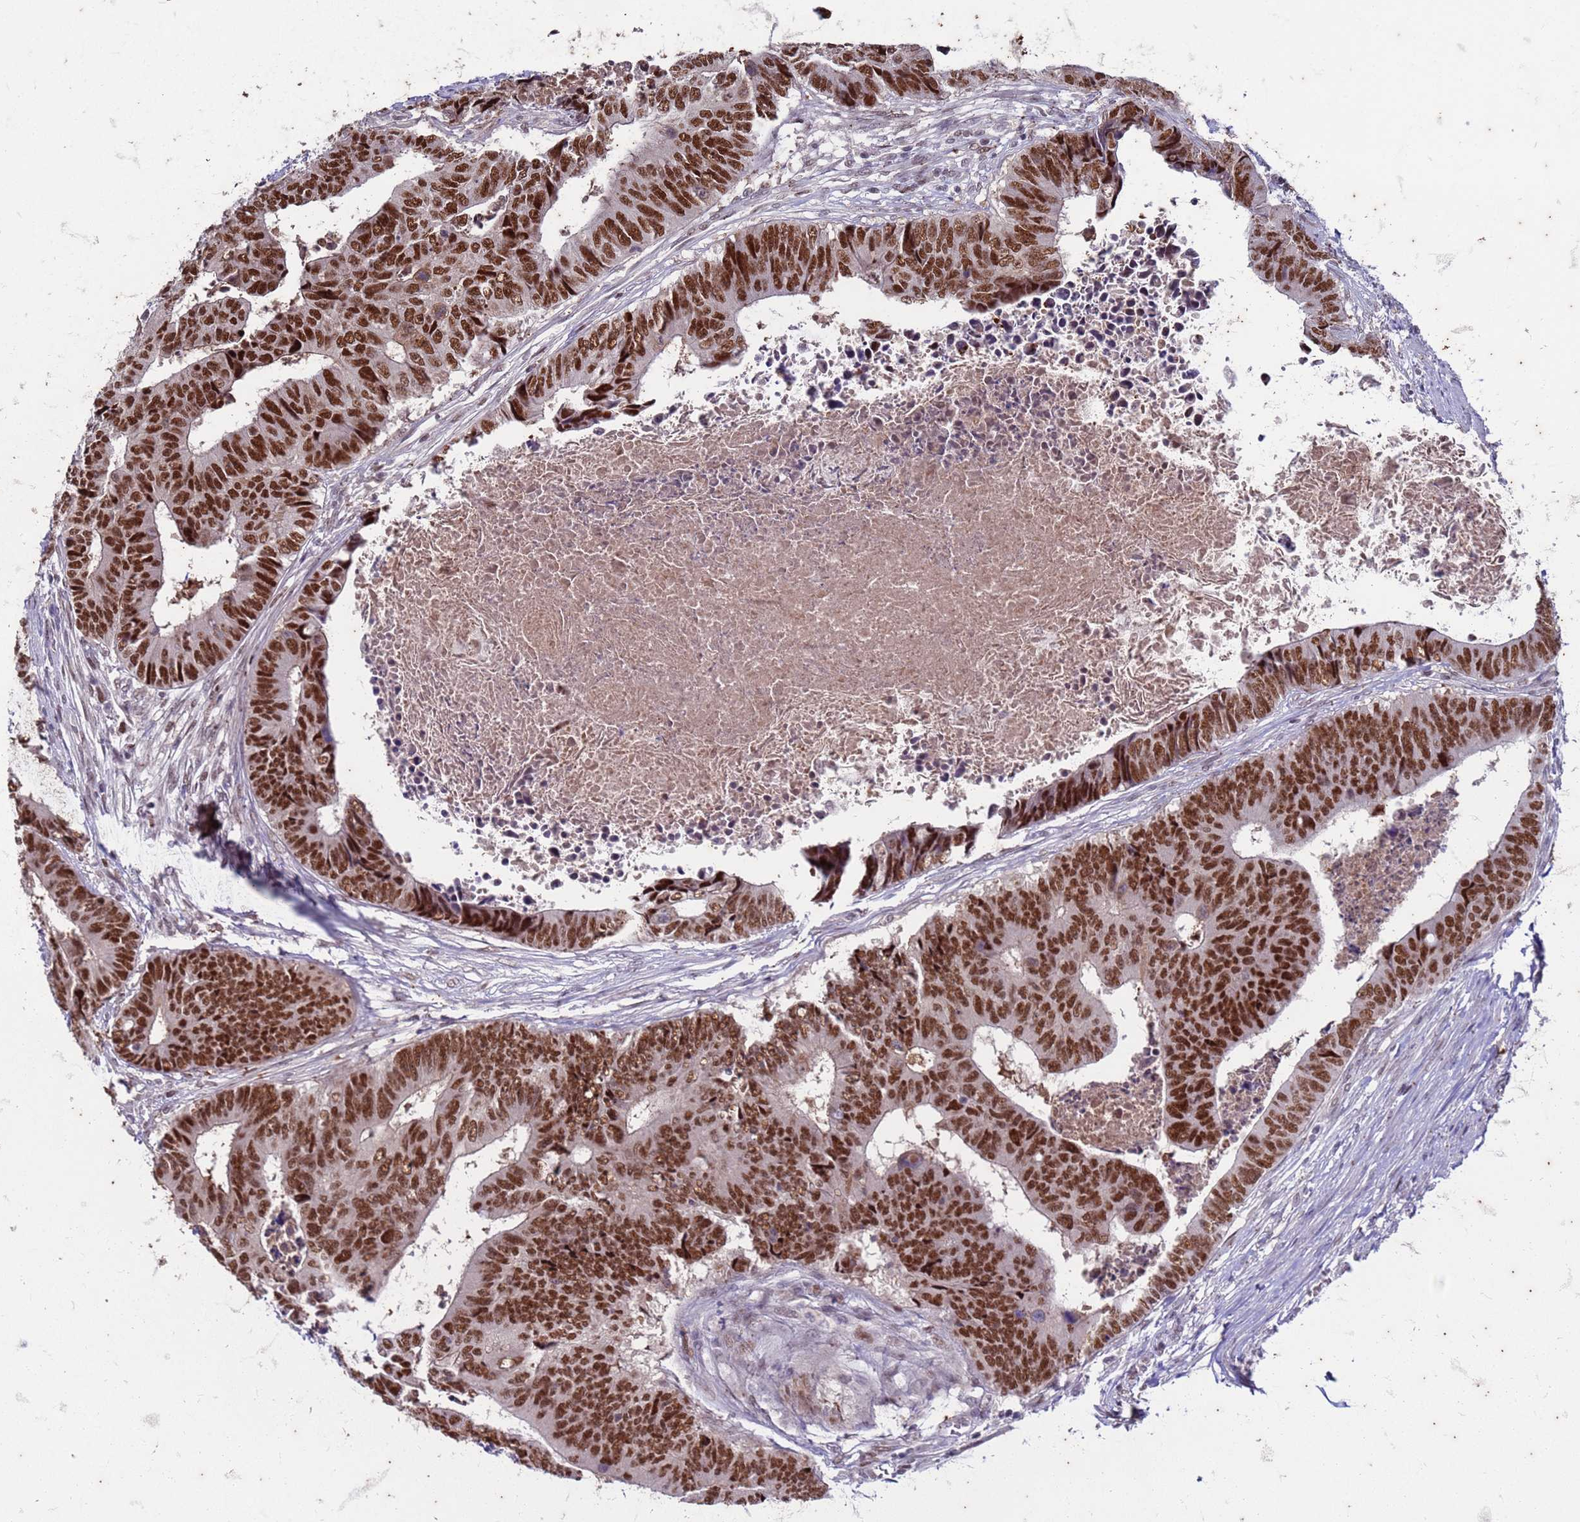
{"staining": {"intensity": "strong", "quantity": ">75%", "location": "nuclear"}, "tissue": "colorectal cancer", "cell_type": "Tumor cells", "image_type": "cancer", "snomed": [{"axis": "morphology", "description": "Adenocarcinoma, NOS"}, {"axis": "topography", "description": "Rectum"}], "caption": "Tumor cells reveal strong nuclear positivity in about >75% of cells in colorectal adenocarcinoma. (brown staining indicates protein expression, while blue staining denotes nuclei).", "gene": "TRMT6", "patient": {"sex": "male", "age": 84}}